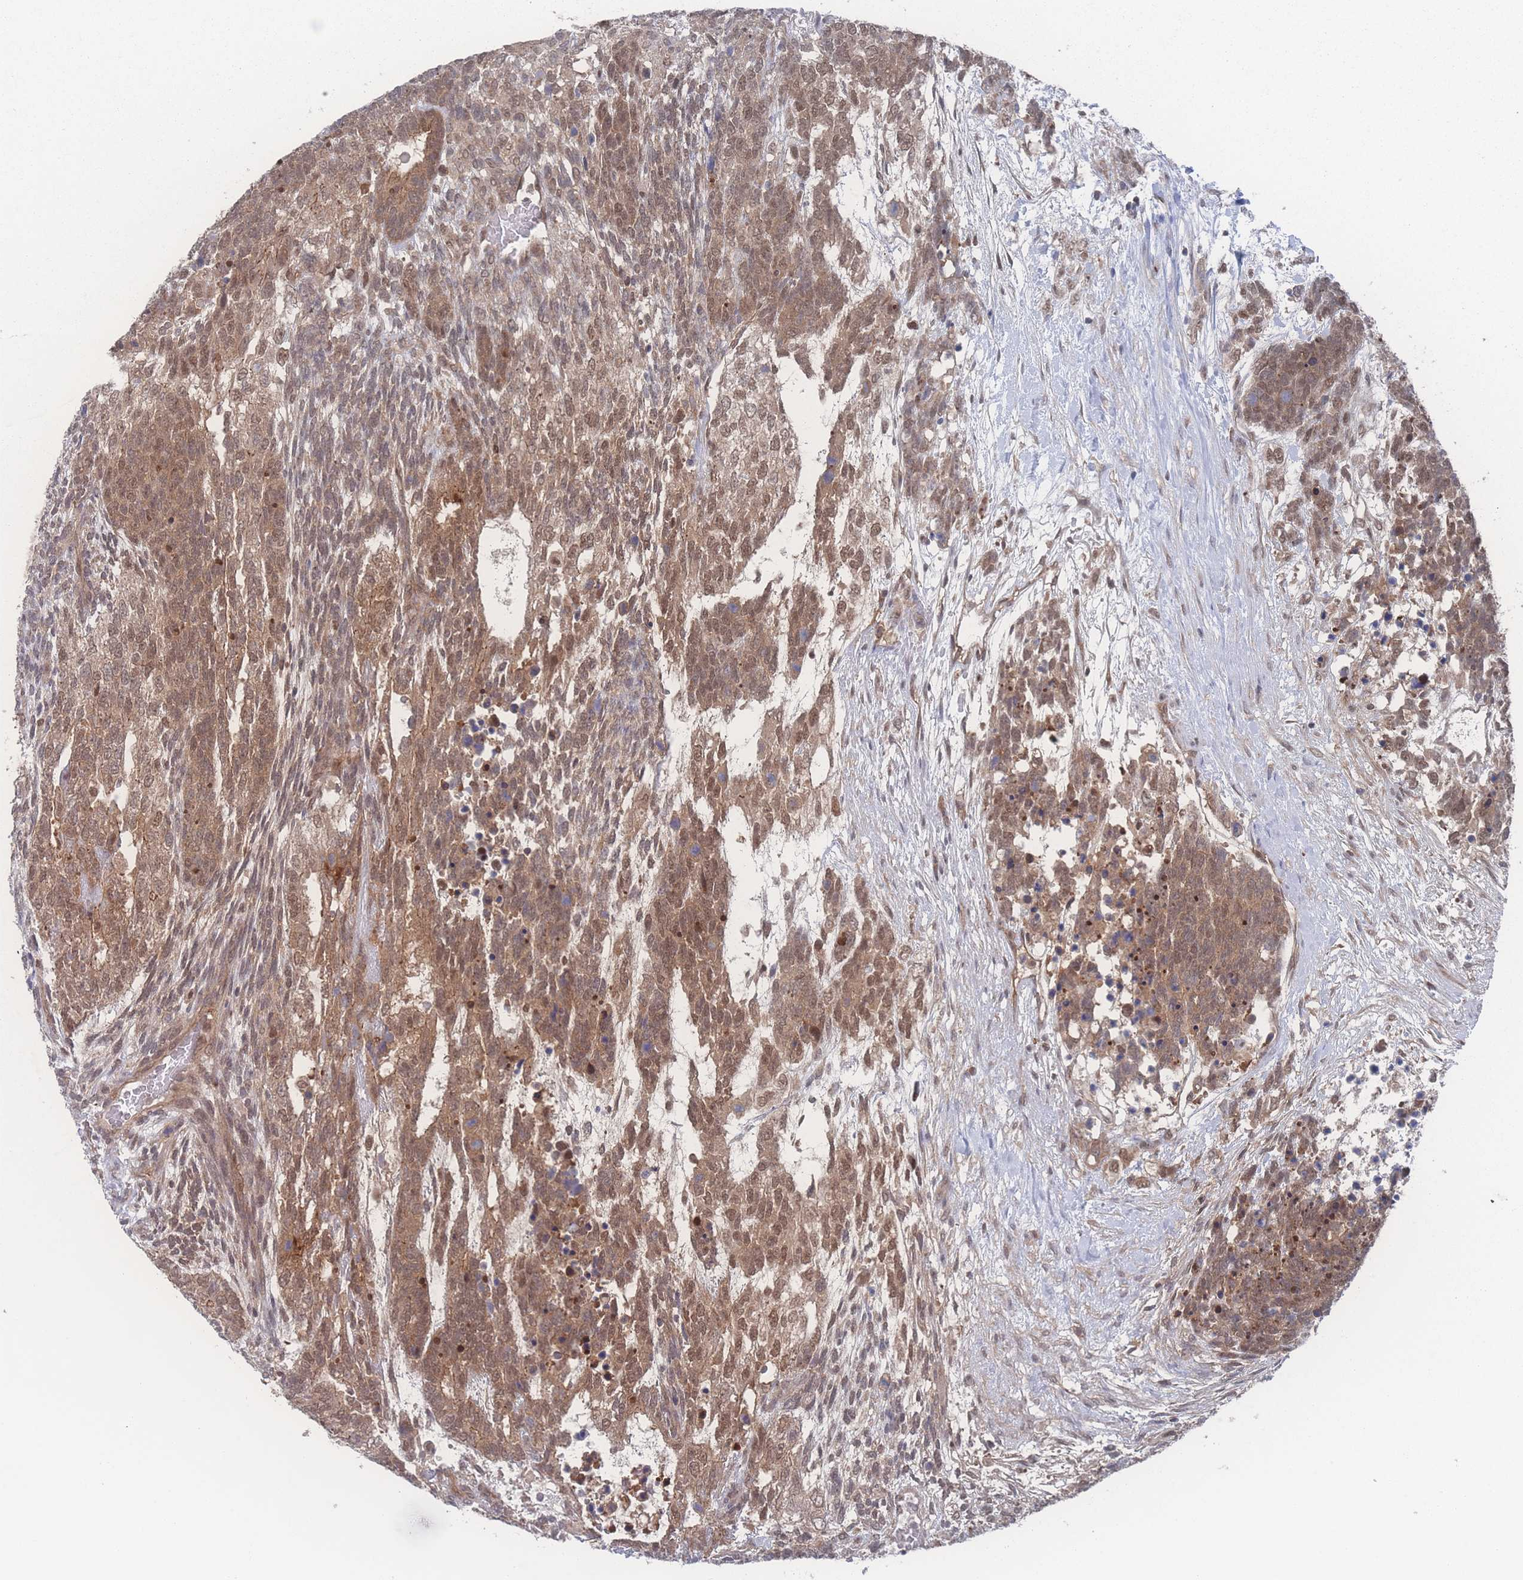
{"staining": {"intensity": "moderate", "quantity": ">75%", "location": "cytoplasmic/membranous,nuclear"}, "tissue": "testis cancer", "cell_type": "Tumor cells", "image_type": "cancer", "snomed": [{"axis": "morphology", "description": "Carcinoma, Embryonal, NOS"}, {"axis": "topography", "description": "Testis"}], "caption": "This is a micrograph of immunohistochemistry (IHC) staining of testis cancer (embryonal carcinoma), which shows moderate staining in the cytoplasmic/membranous and nuclear of tumor cells.", "gene": "PSMA1", "patient": {"sex": "male", "age": 23}}